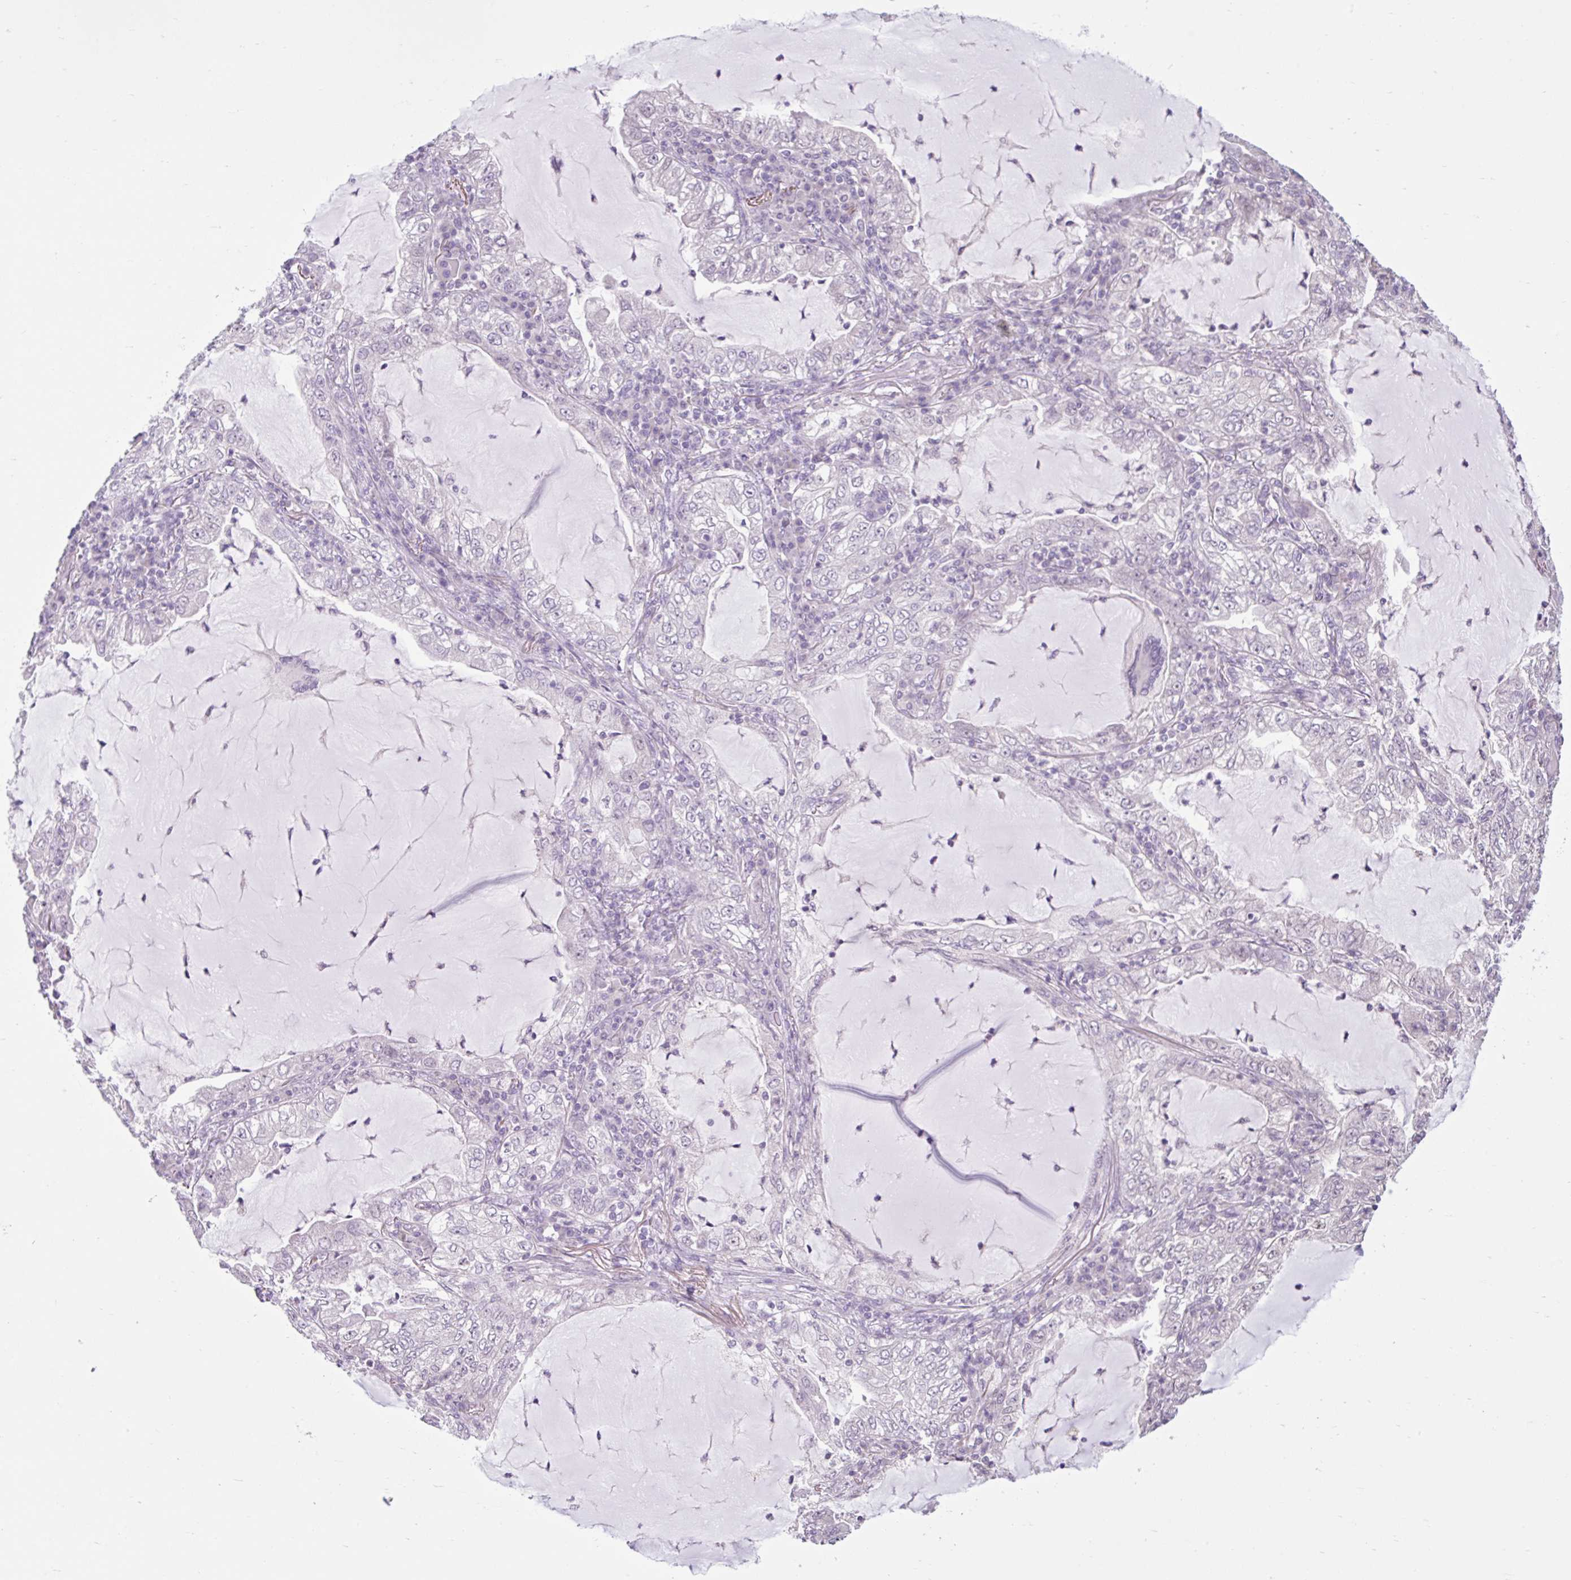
{"staining": {"intensity": "negative", "quantity": "none", "location": "none"}, "tissue": "lung cancer", "cell_type": "Tumor cells", "image_type": "cancer", "snomed": [{"axis": "morphology", "description": "Adenocarcinoma, NOS"}, {"axis": "topography", "description": "Lung"}], "caption": "Histopathology image shows no protein positivity in tumor cells of lung cancer tissue. Nuclei are stained in blue.", "gene": "CDH19", "patient": {"sex": "female", "age": 73}}